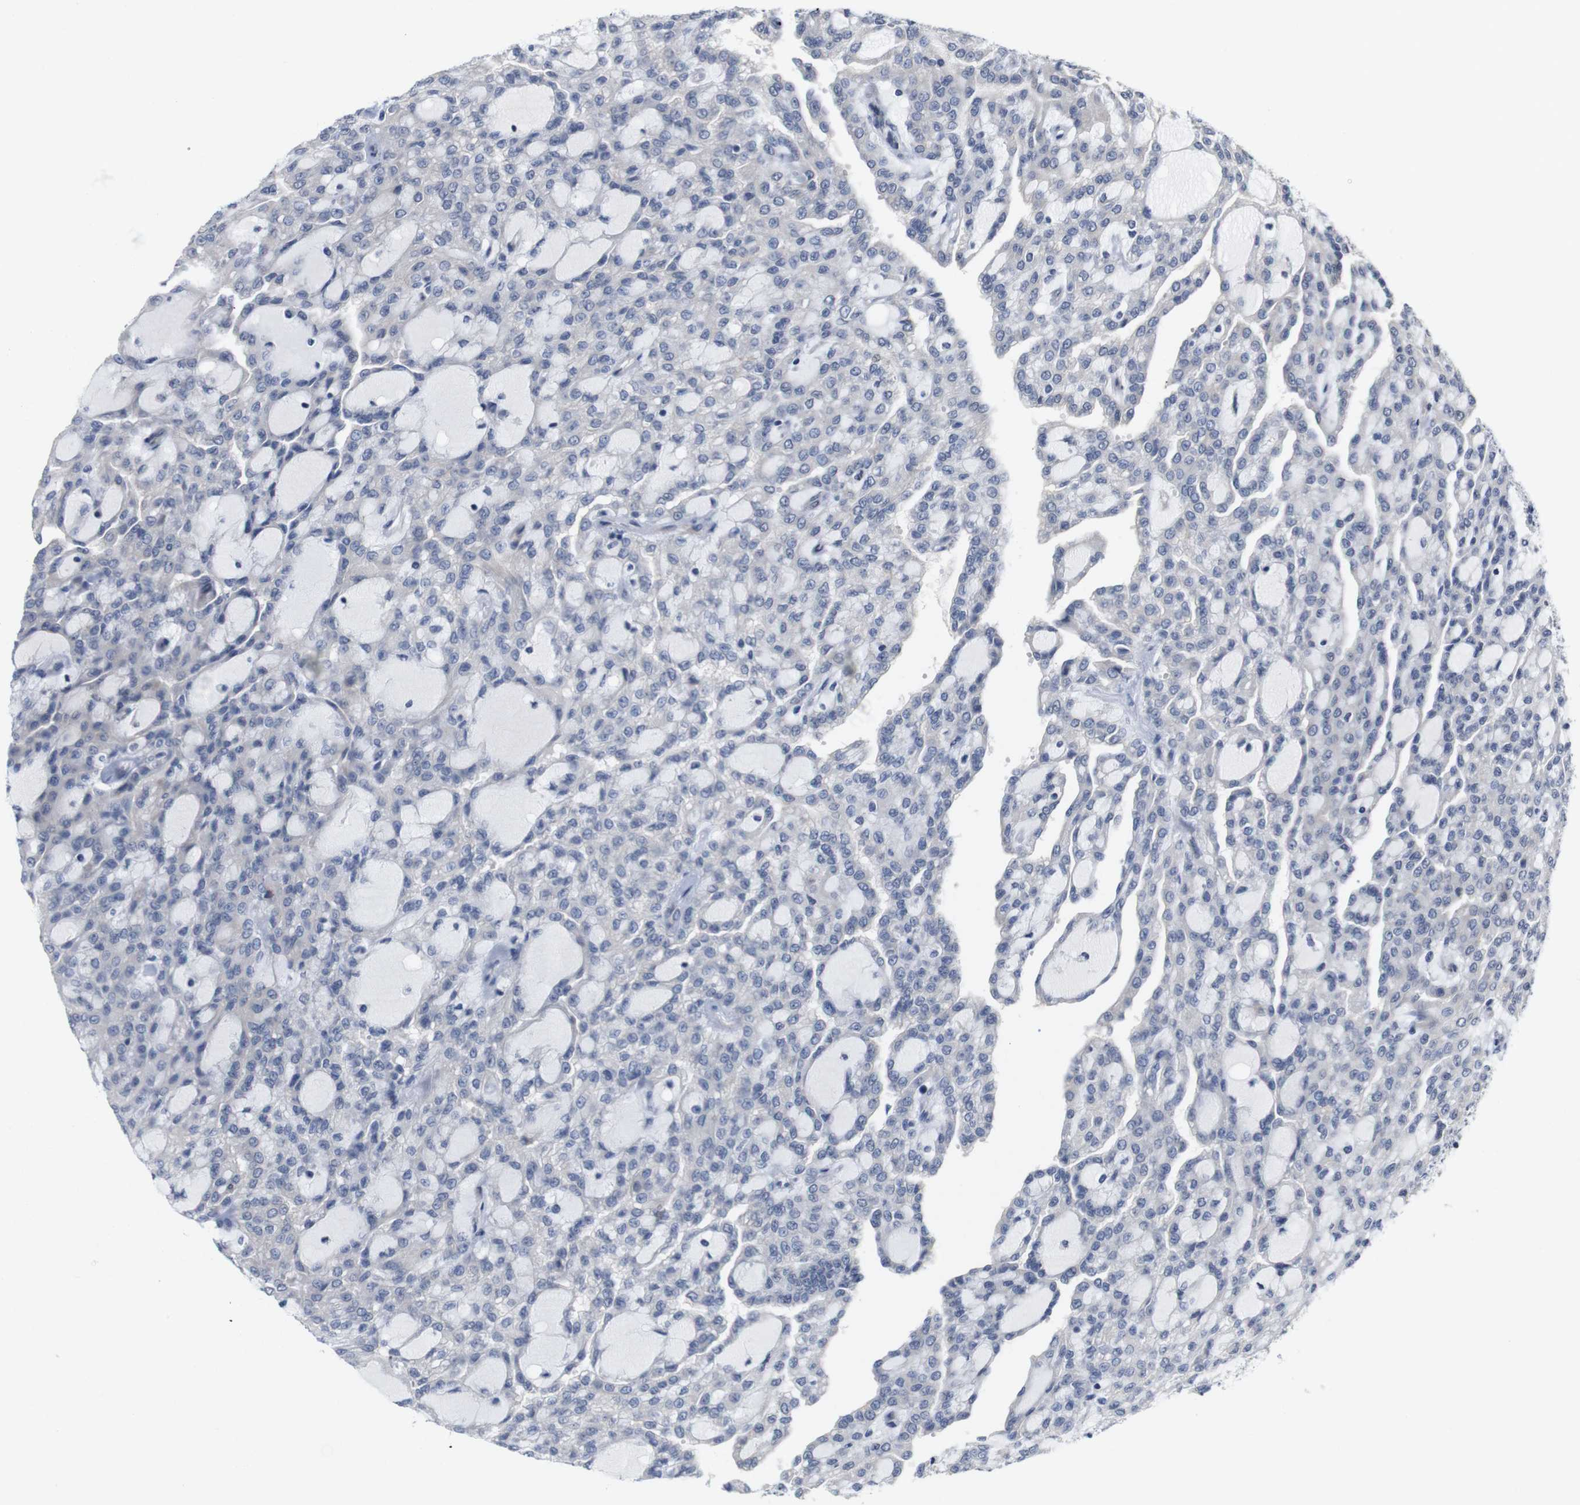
{"staining": {"intensity": "negative", "quantity": "none", "location": "none"}, "tissue": "renal cancer", "cell_type": "Tumor cells", "image_type": "cancer", "snomed": [{"axis": "morphology", "description": "Adenocarcinoma, NOS"}, {"axis": "topography", "description": "Kidney"}], "caption": "DAB immunohistochemical staining of renal adenocarcinoma exhibits no significant positivity in tumor cells.", "gene": "CYB561", "patient": {"sex": "male", "age": 63}}